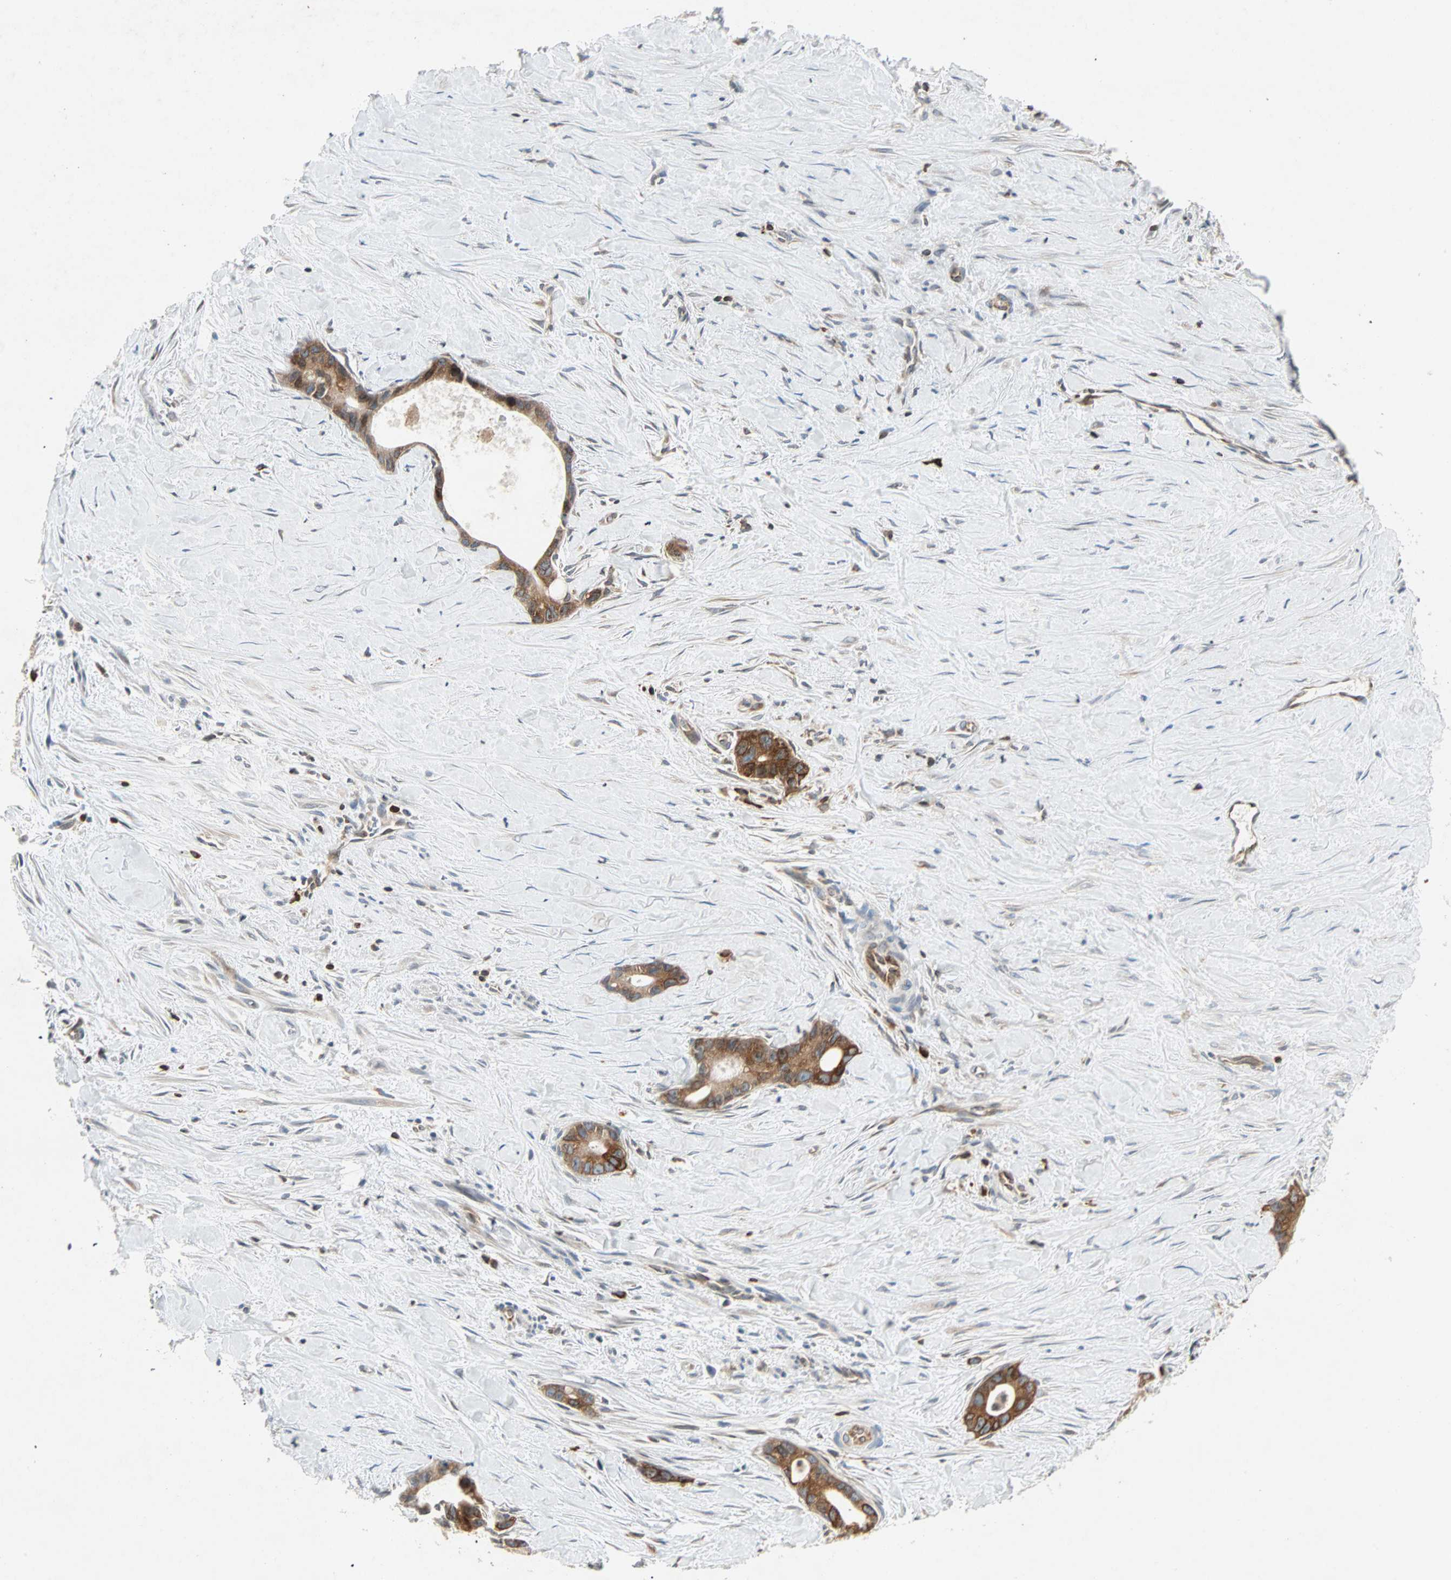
{"staining": {"intensity": "strong", "quantity": ">75%", "location": "cytoplasmic/membranous"}, "tissue": "liver cancer", "cell_type": "Tumor cells", "image_type": "cancer", "snomed": [{"axis": "morphology", "description": "Cholangiocarcinoma"}, {"axis": "topography", "description": "Liver"}], "caption": "Immunohistochemical staining of liver cancer (cholangiocarcinoma) demonstrates high levels of strong cytoplasmic/membranous expression in about >75% of tumor cells.", "gene": "TAPBP", "patient": {"sex": "female", "age": 55}}